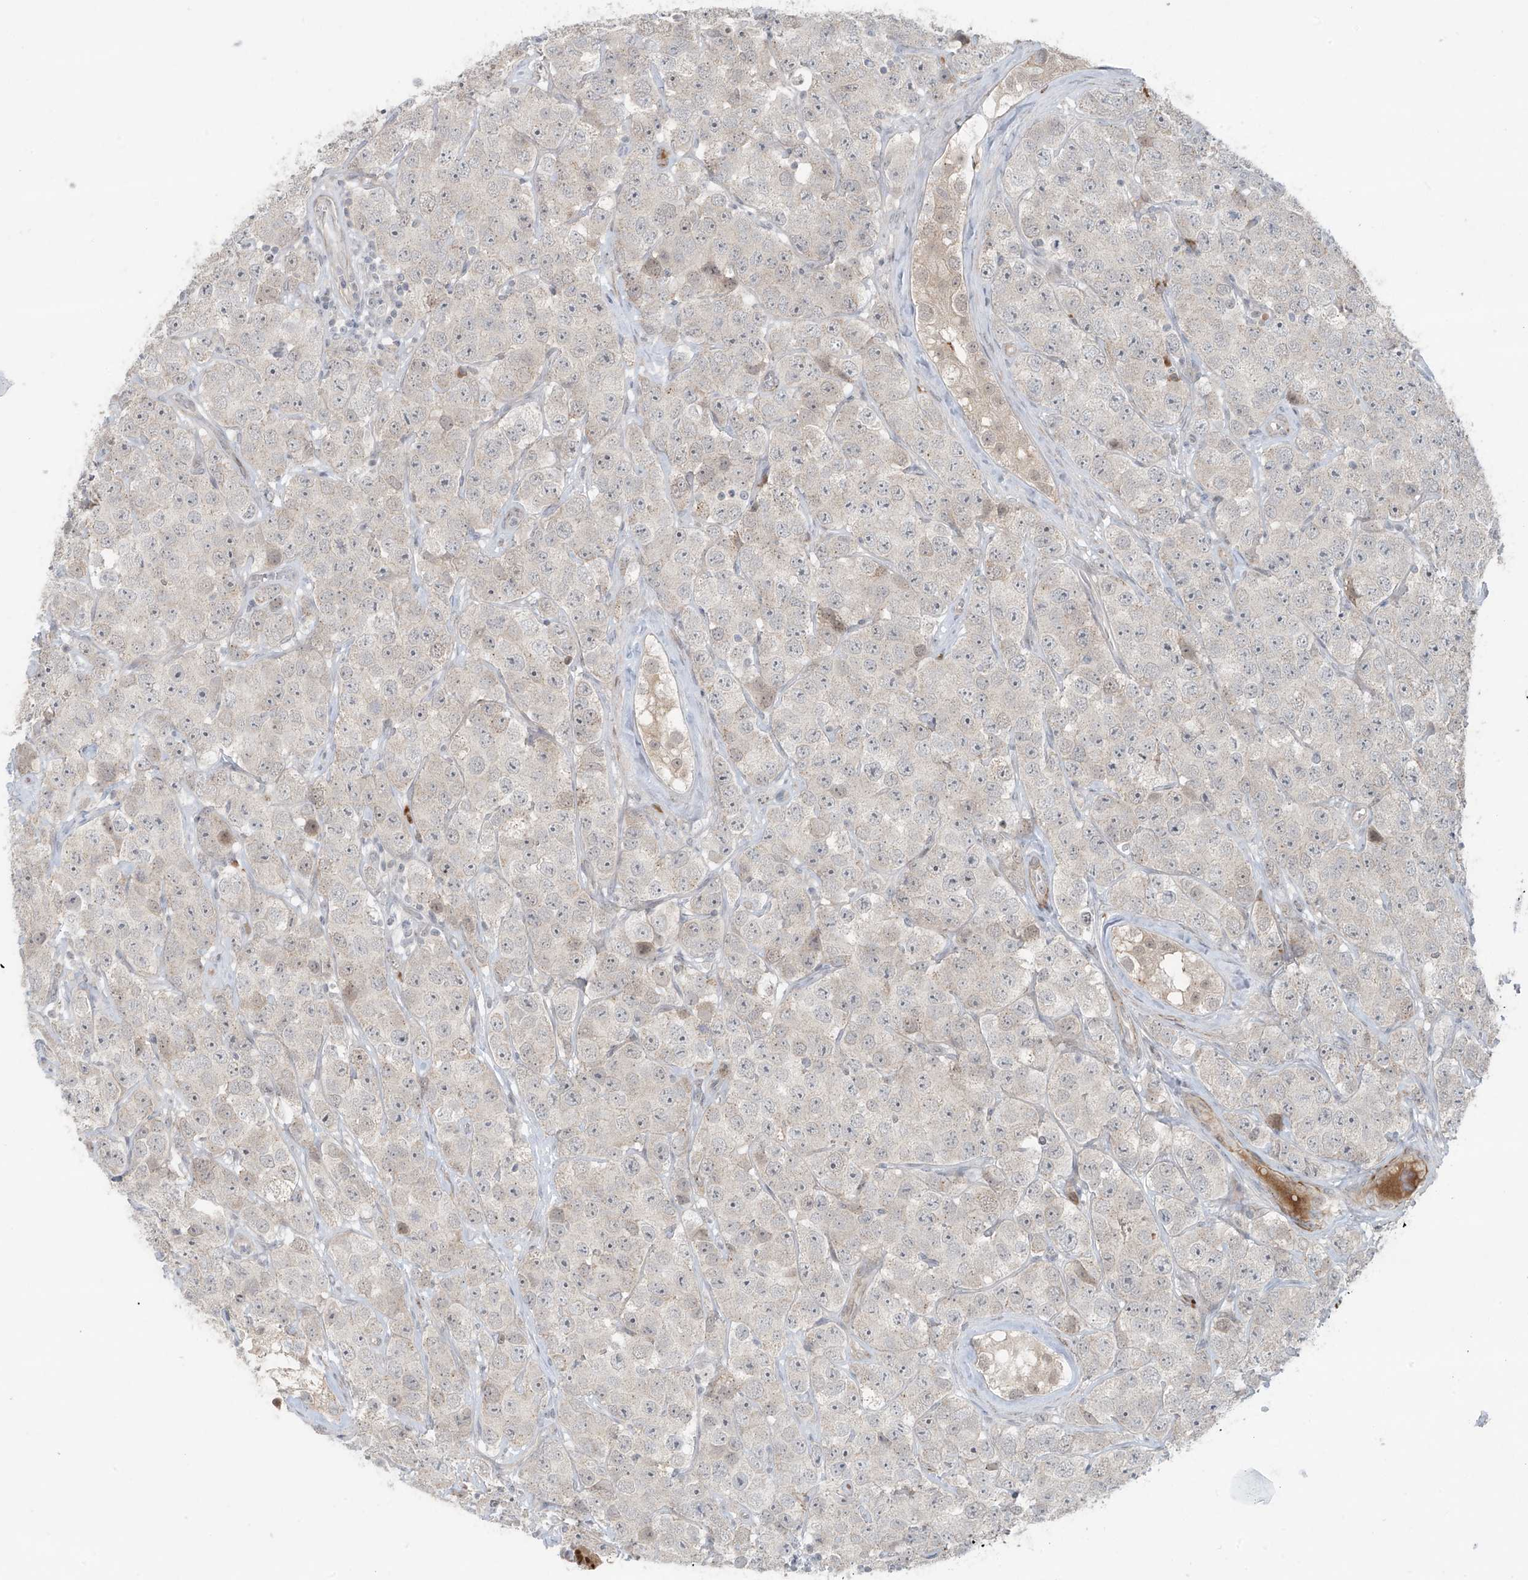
{"staining": {"intensity": "negative", "quantity": "none", "location": "none"}, "tissue": "testis cancer", "cell_type": "Tumor cells", "image_type": "cancer", "snomed": [{"axis": "morphology", "description": "Seminoma, NOS"}, {"axis": "topography", "description": "Testis"}], "caption": "This is an immunohistochemistry (IHC) photomicrograph of testis cancer (seminoma). There is no expression in tumor cells.", "gene": "RASGEF1A", "patient": {"sex": "male", "age": 28}}